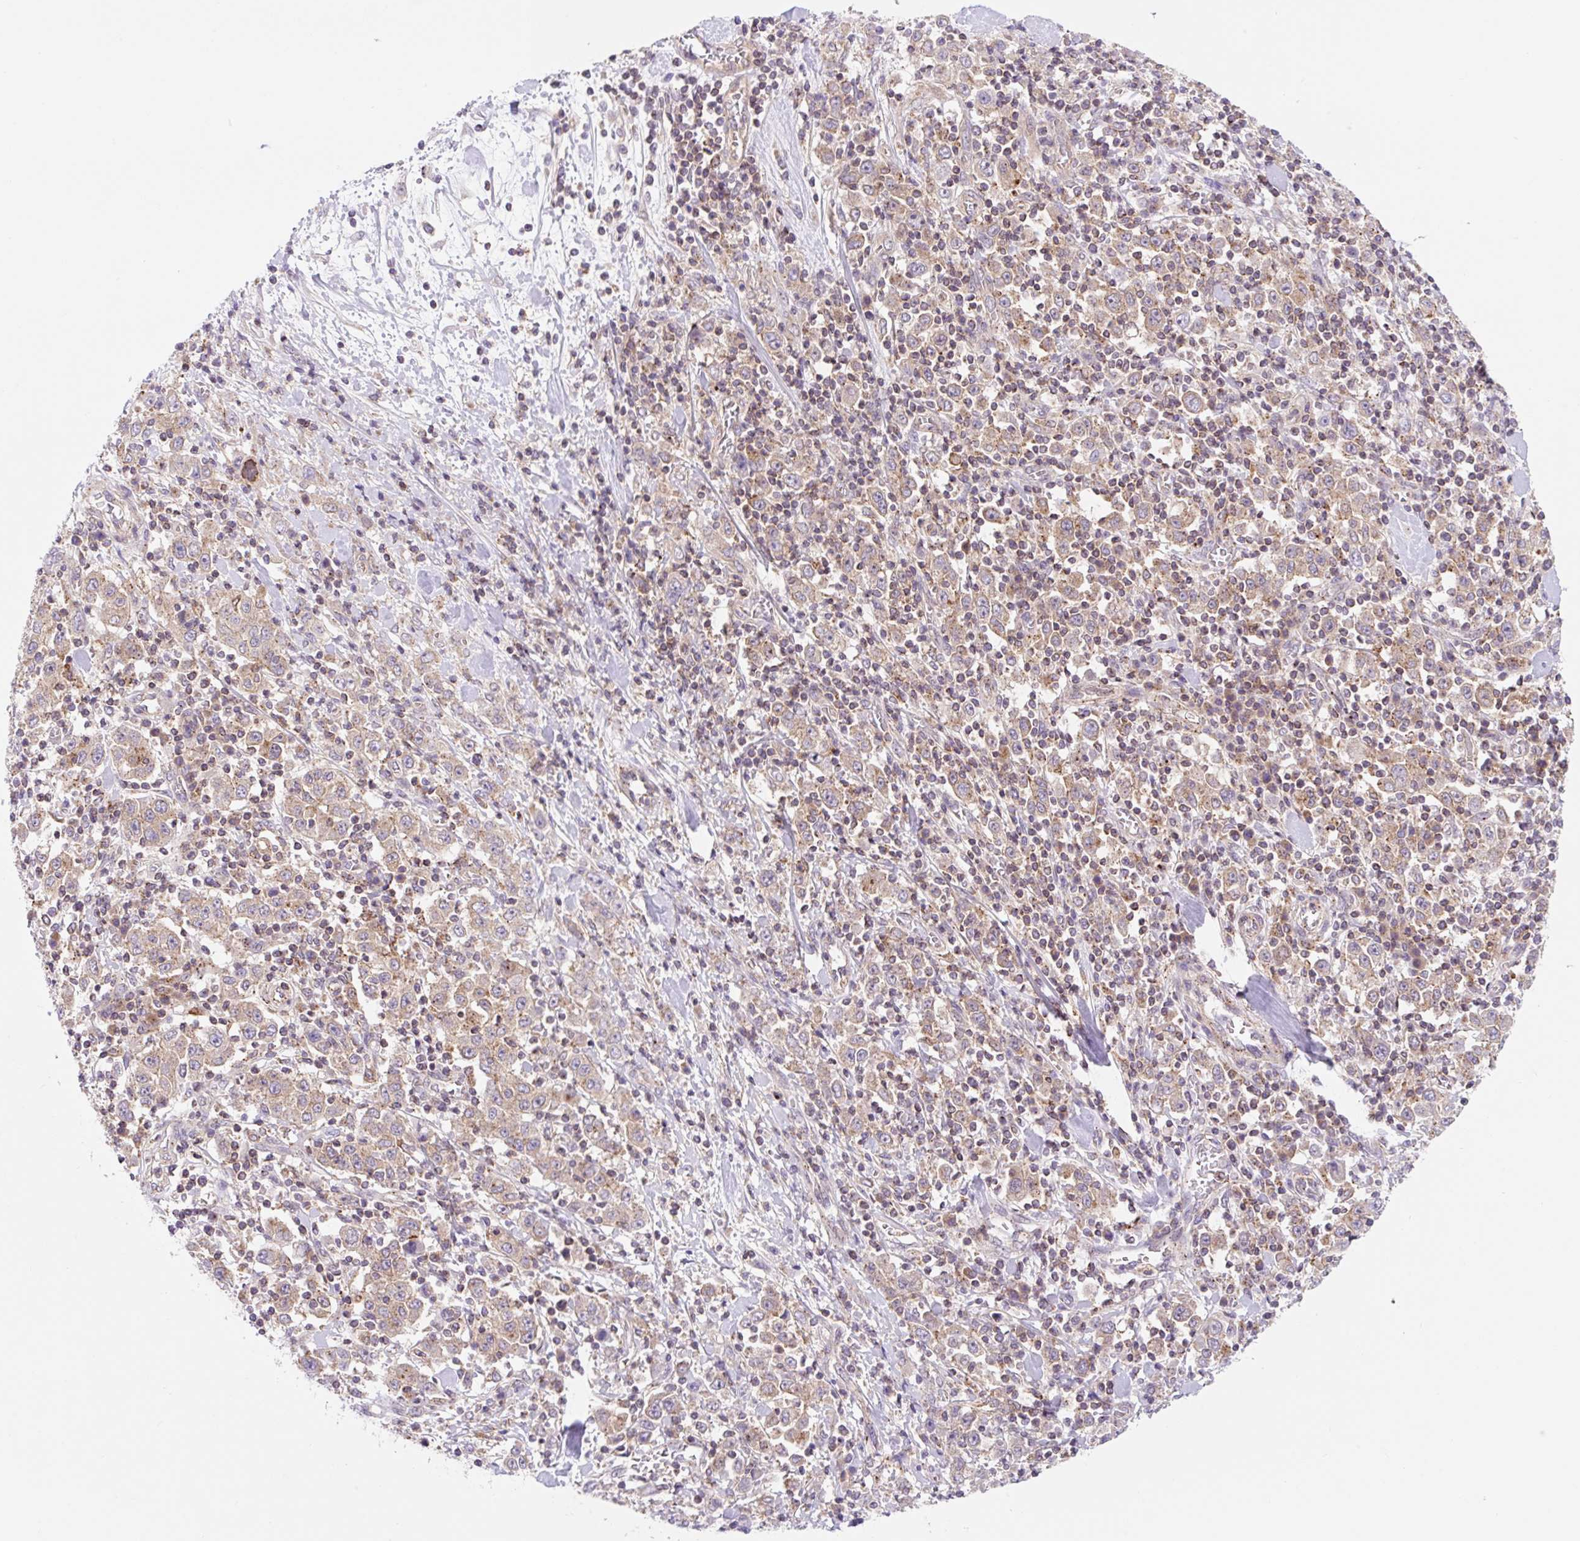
{"staining": {"intensity": "moderate", "quantity": ">75%", "location": "cytoplasmic/membranous"}, "tissue": "stomach cancer", "cell_type": "Tumor cells", "image_type": "cancer", "snomed": [{"axis": "morphology", "description": "Normal tissue, NOS"}, {"axis": "morphology", "description": "Adenocarcinoma, NOS"}, {"axis": "topography", "description": "Stomach, upper"}, {"axis": "topography", "description": "Stomach"}], "caption": "A high-resolution photomicrograph shows immunohistochemistry staining of stomach cancer, which shows moderate cytoplasmic/membranous staining in approximately >75% of tumor cells. (DAB IHC with brightfield microscopy, high magnification).", "gene": "VPS4A", "patient": {"sex": "male", "age": 59}}